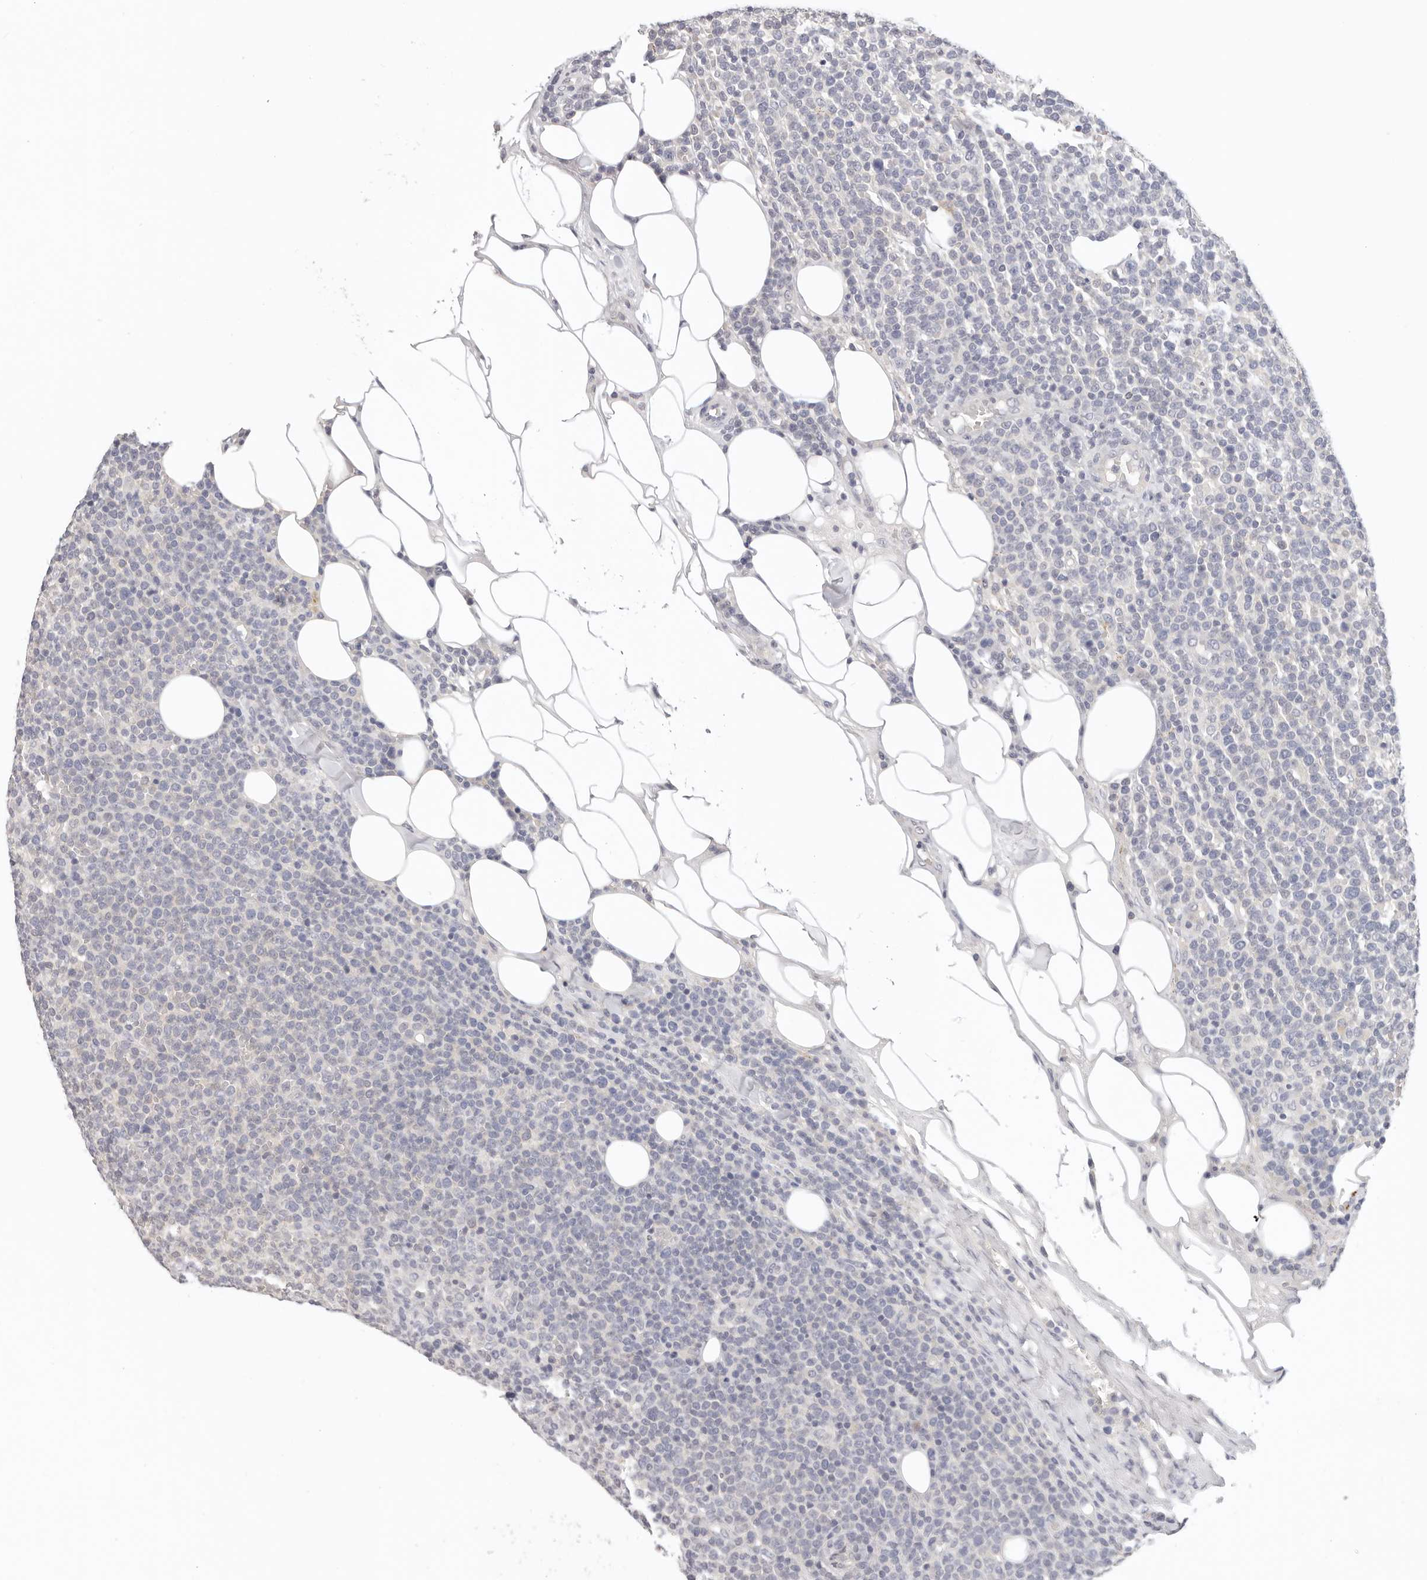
{"staining": {"intensity": "negative", "quantity": "none", "location": "none"}, "tissue": "lymphoma", "cell_type": "Tumor cells", "image_type": "cancer", "snomed": [{"axis": "morphology", "description": "Malignant lymphoma, non-Hodgkin's type, High grade"}, {"axis": "topography", "description": "Lymph node"}], "caption": "This is an IHC photomicrograph of human lymphoma. There is no expression in tumor cells.", "gene": "GGPS1", "patient": {"sex": "male", "age": 61}}